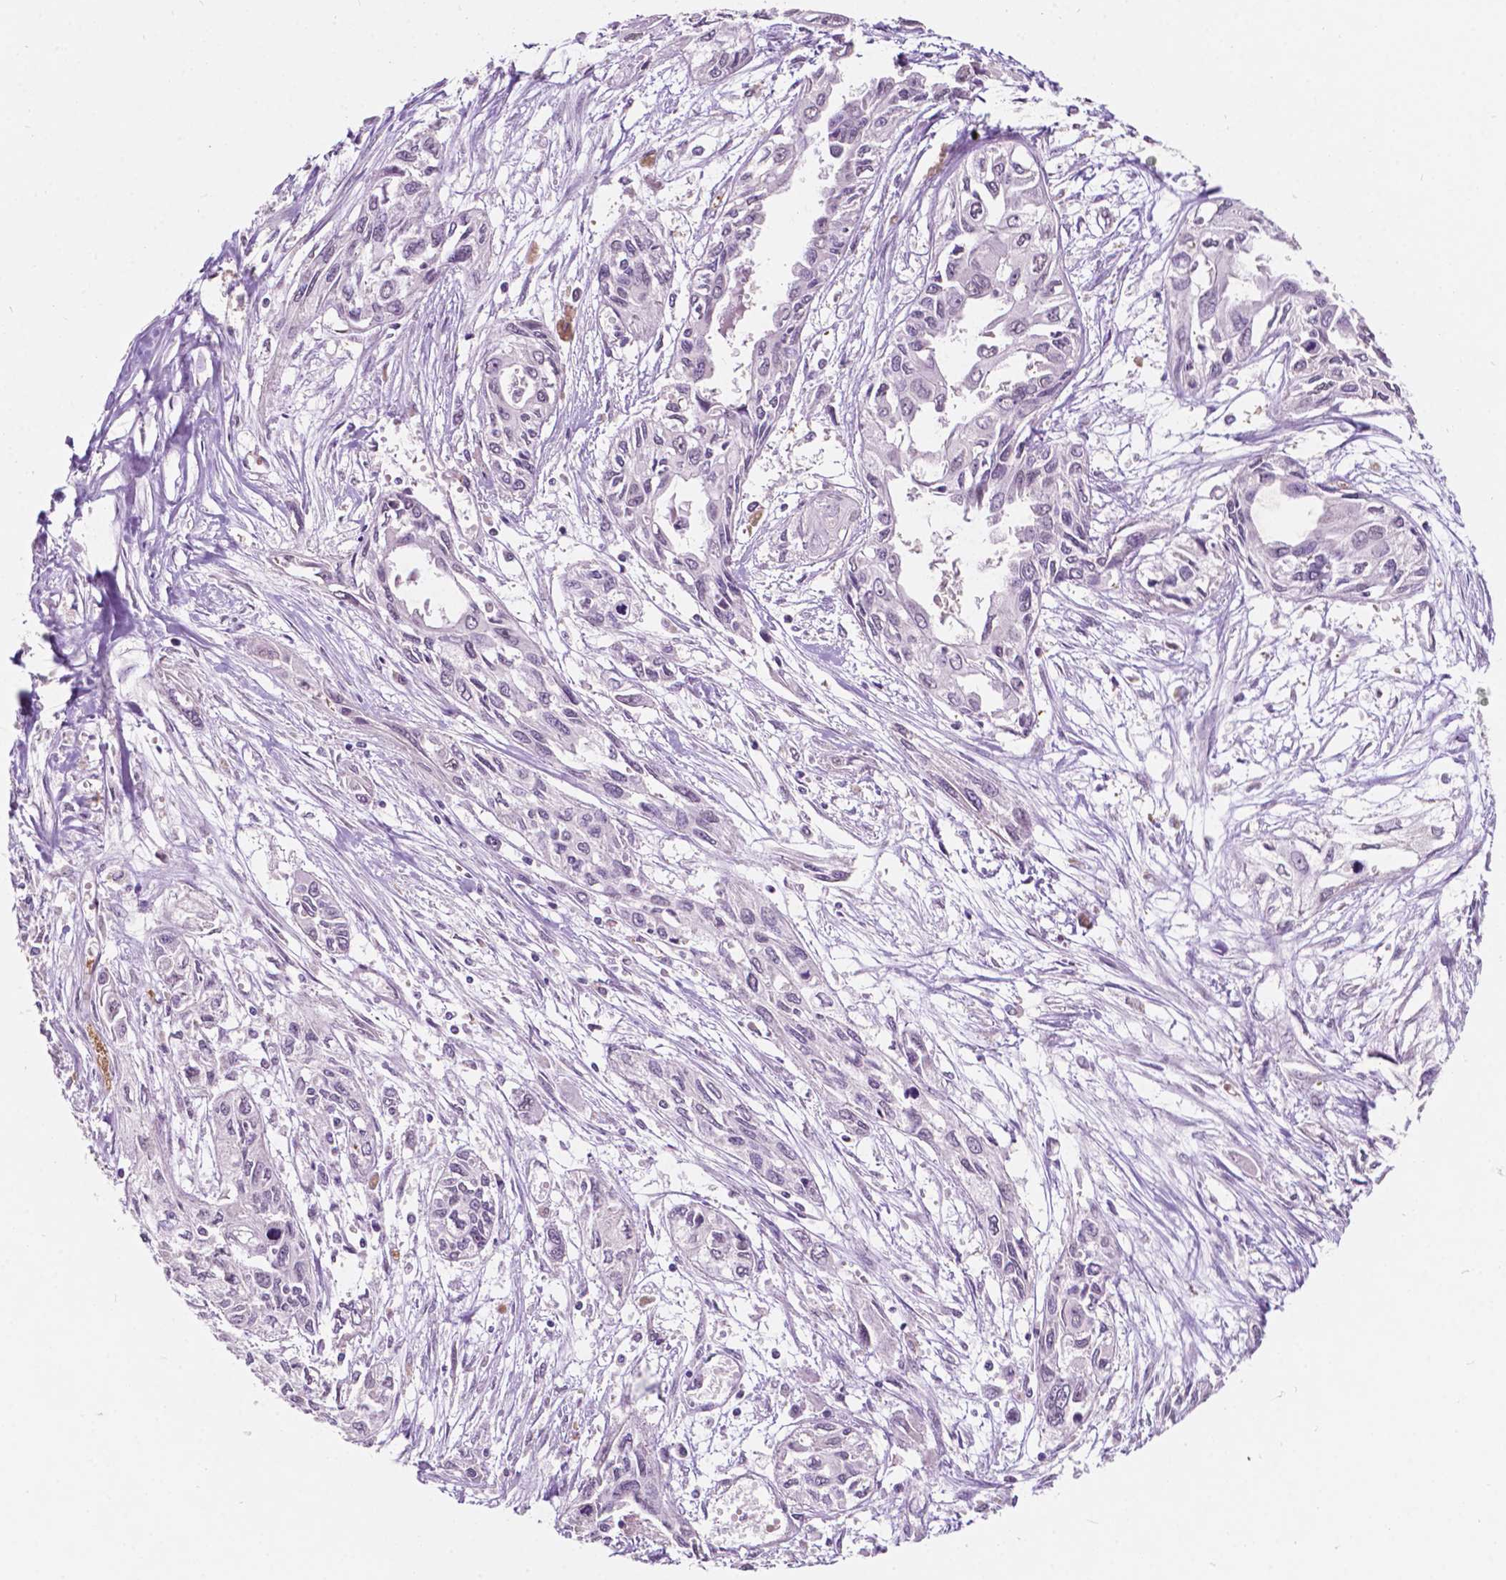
{"staining": {"intensity": "negative", "quantity": "none", "location": "none"}, "tissue": "pancreatic cancer", "cell_type": "Tumor cells", "image_type": "cancer", "snomed": [{"axis": "morphology", "description": "Adenocarcinoma, NOS"}, {"axis": "topography", "description": "Pancreas"}], "caption": "Pancreatic adenocarcinoma was stained to show a protein in brown. There is no significant staining in tumor cells.", "gene": "TM6SF2", "patient": {"sex": "female", "age": 55}}